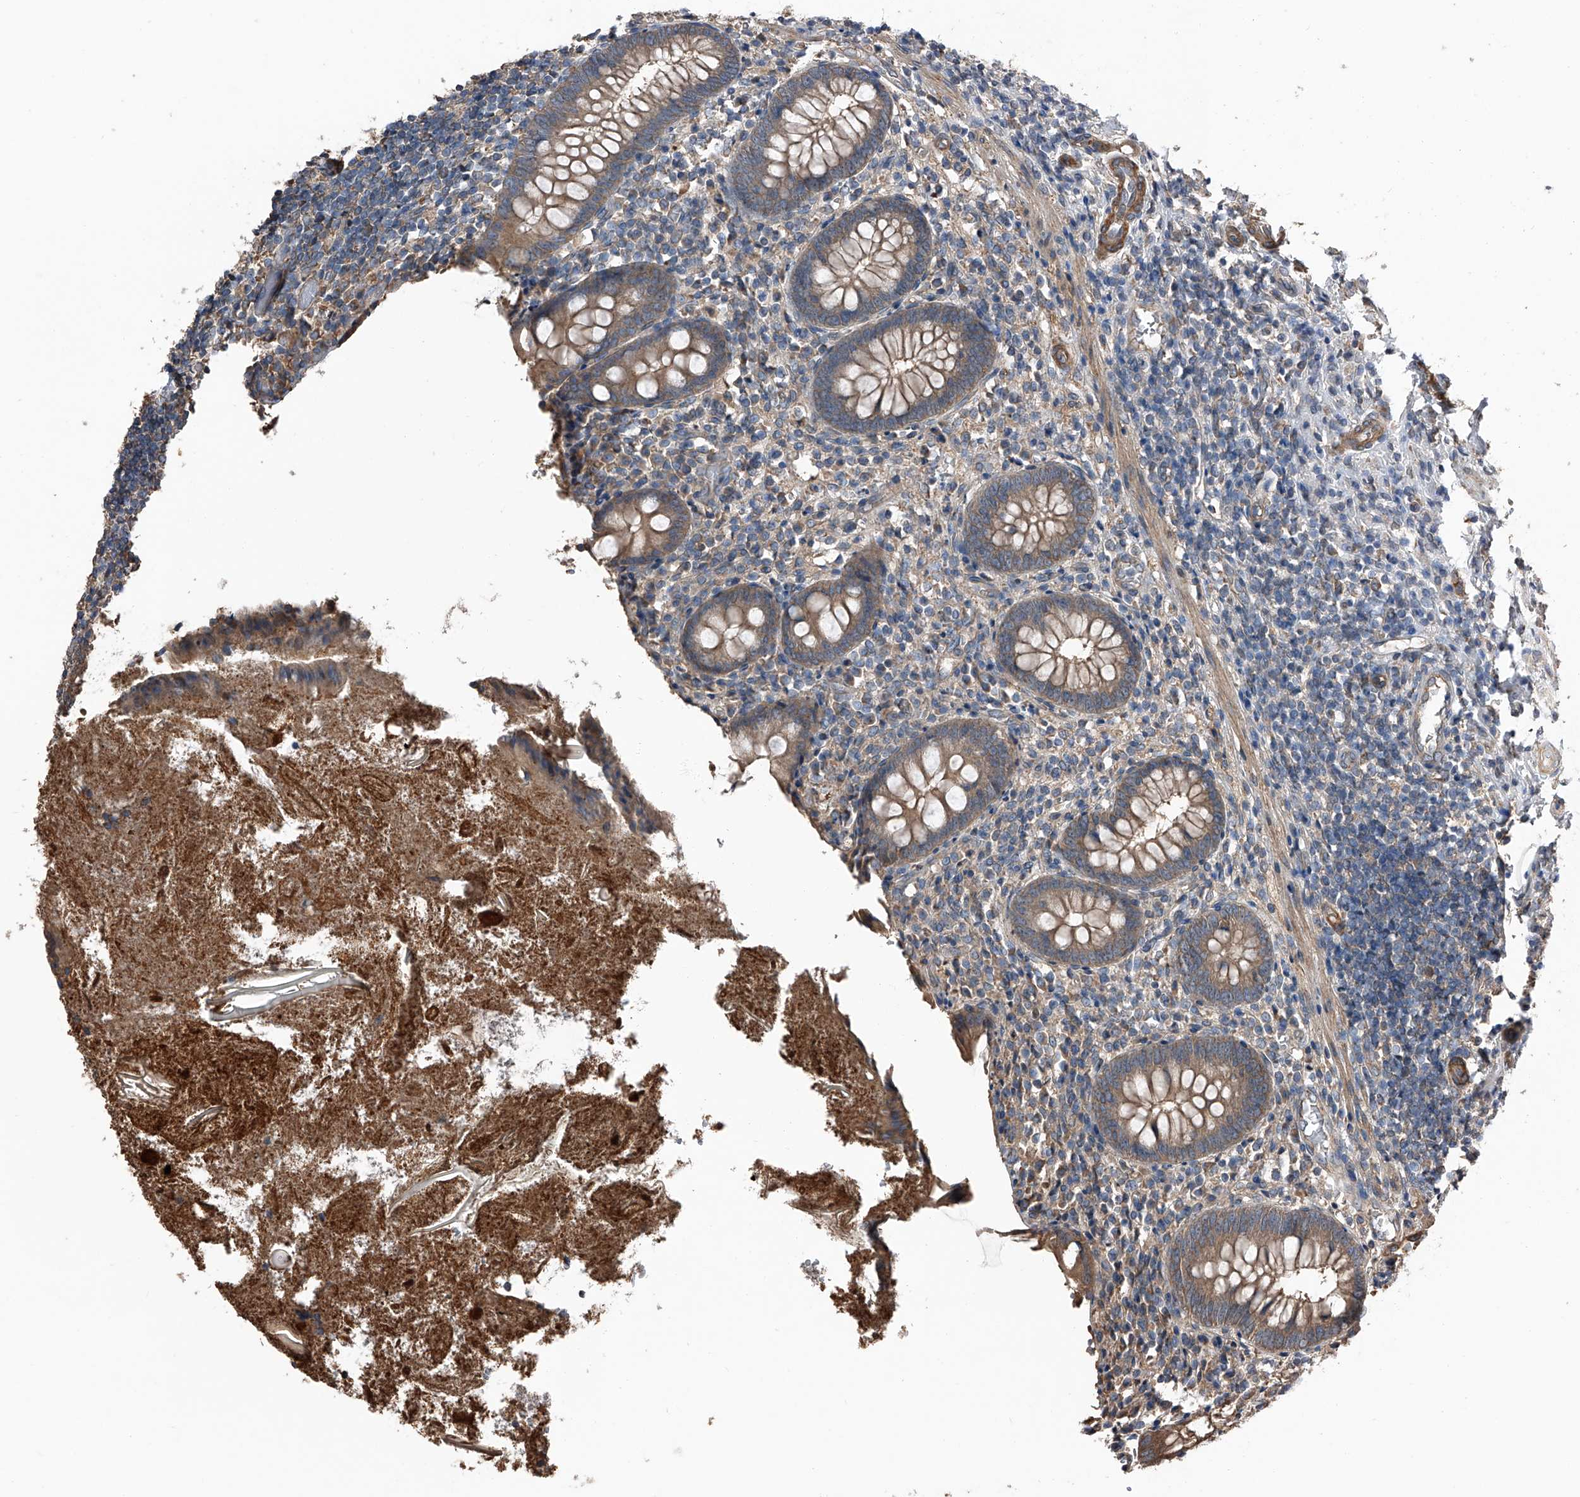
{"staining": {"intensity": "moderate", "quantity": ">75%", "location": "cytoplasmic/membranous"}, "tissue": "appendix", "cell_type": "Glandular cells", "image_type": "normal", "snomed": [{"axis": "morphology", "description": "Normal tissue, NOS"}, {"axis": "topography", "description": "Appendix"}], "caption": "Appendix stained with DAB (3,3'-diaminobenzidine) IHC shows medium levels of moderate cytoplasmic/membranous staining in about >75% of glandular cells.", "gene": "KCNJ2", "patient": {"sex": "female", "age": 17}}